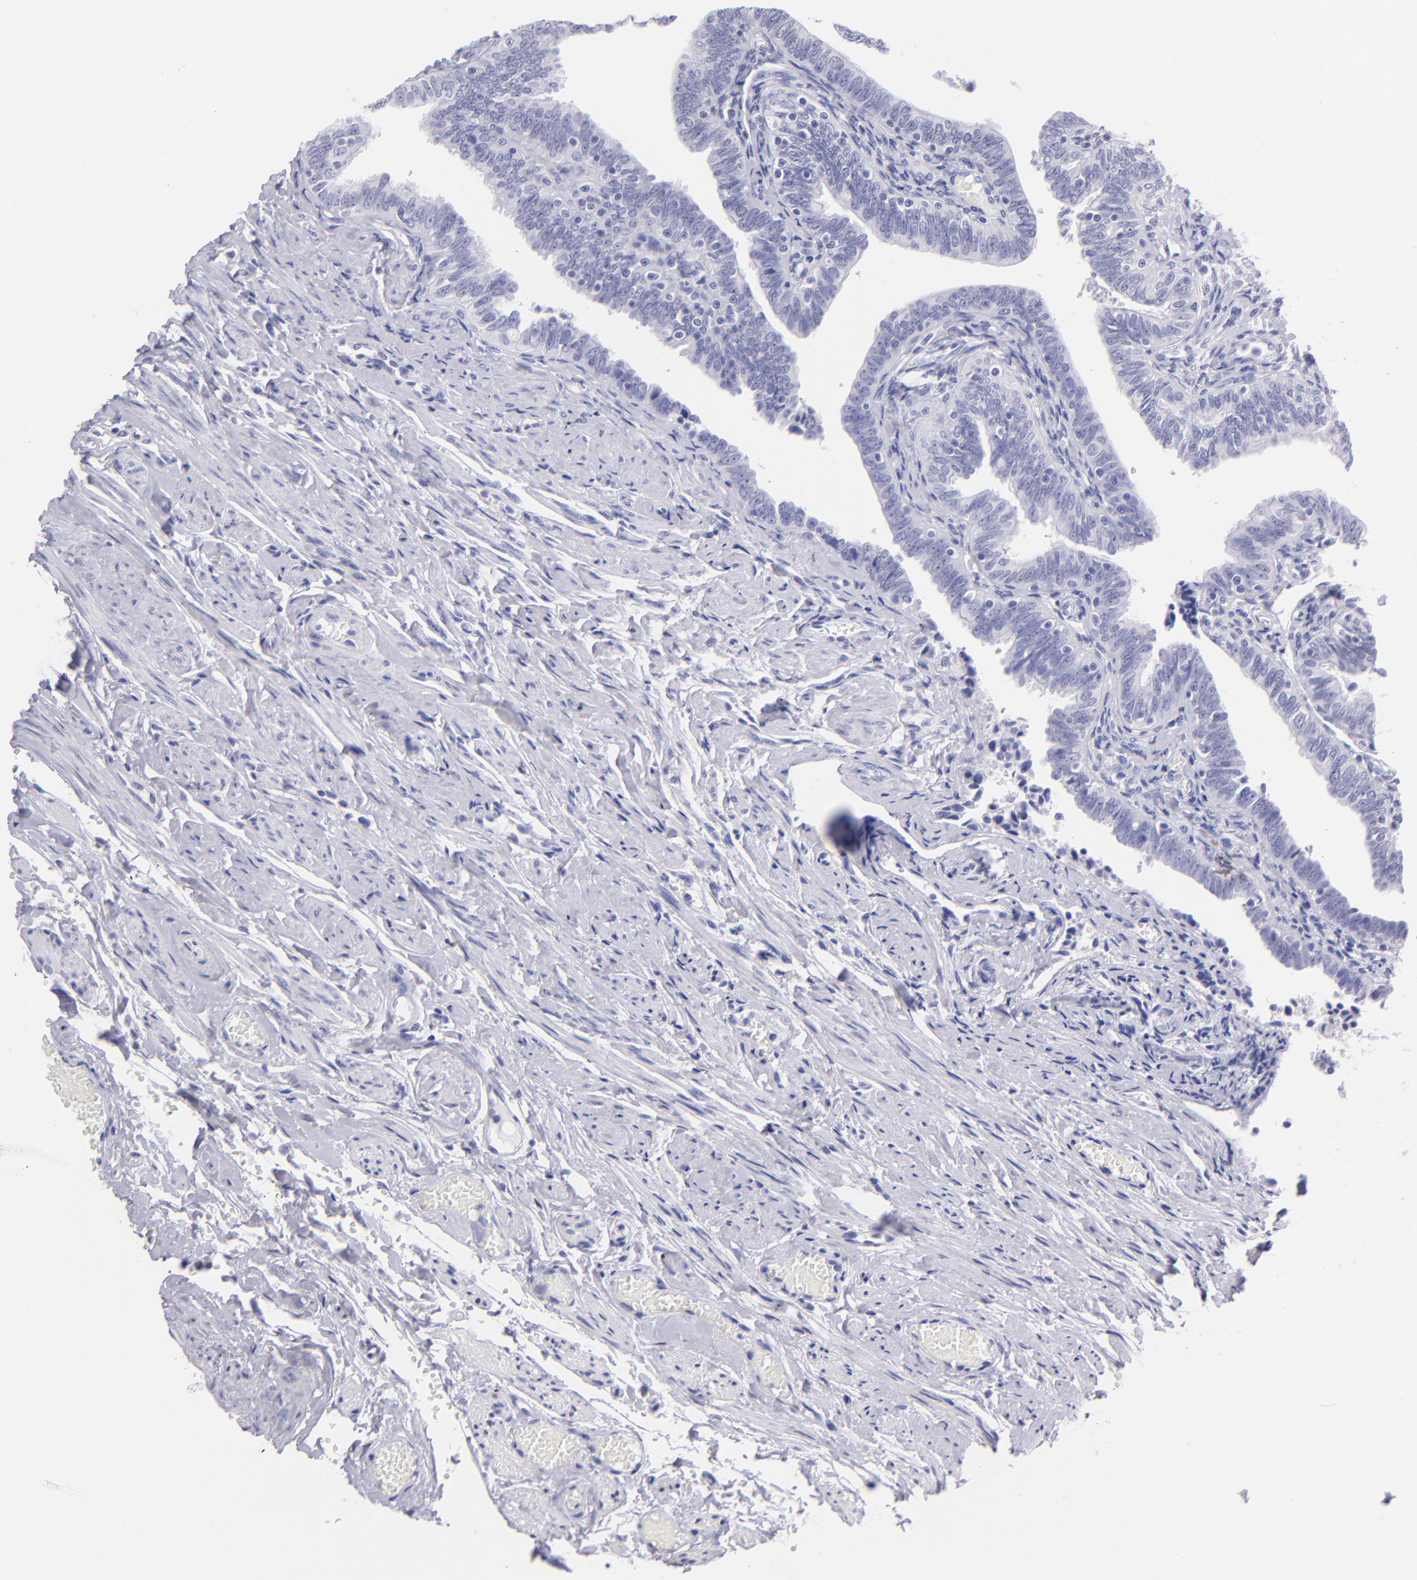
{"staining": {"intensity": "negative", "quantity": "none", "location": "none"}, "tissue": "fallopian tube", "cell_type": "Glandular cells", "image_type": "normal", "snomed": [{"axis": "morphology", "description": "Normal tissue, NOS"}, {"axis": "topography", "description": "Fallopian tube"}, {"axis": "topography", "description": "Ovary"}], "caption": "High power microscopy image of an IHC micrograph of benign fallopian tube, revealing no significant positivity in glandular cells.", "gene": "SLC1A3", "patient": {"sex": "female", "age": 69}}